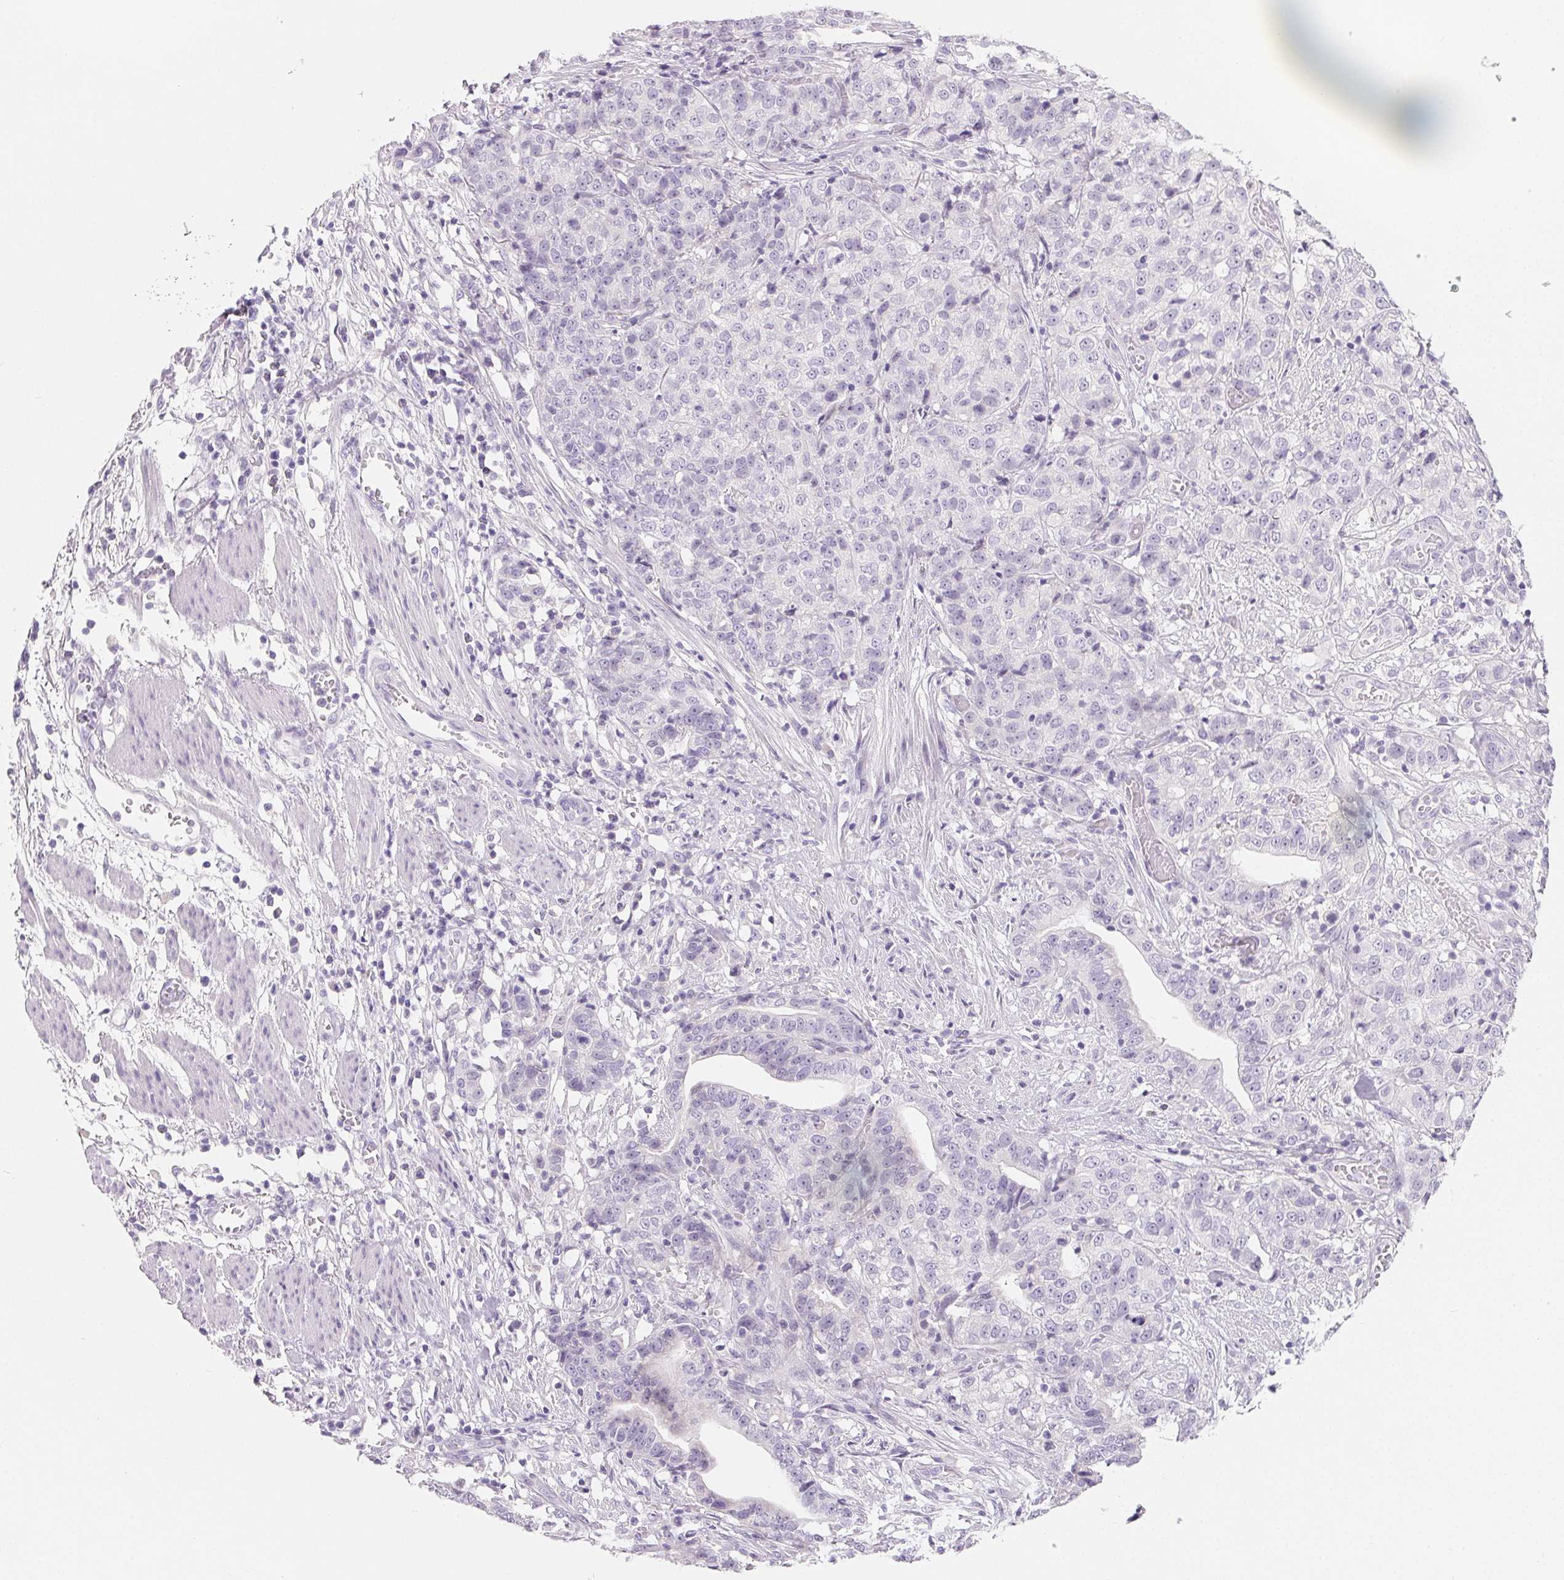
{"staining": {"intensity": "negative", "quantity": "none", "location": "none"}, "tissue": "stomach cancer", "cell_type": "Tumor cells", "image_type": "cancer", "snomed": [{"axis": "morphology", "description": "Adenocarcinoma, NOS"}, {"axis": "topography", "description": "Stomach, upper"}], "caption": "This is an IHC image of human stomach cancer. There is no positivity in tumor cells.", "gene": "SPACA5B", "patient": {"sex": "female", "age": 67}}